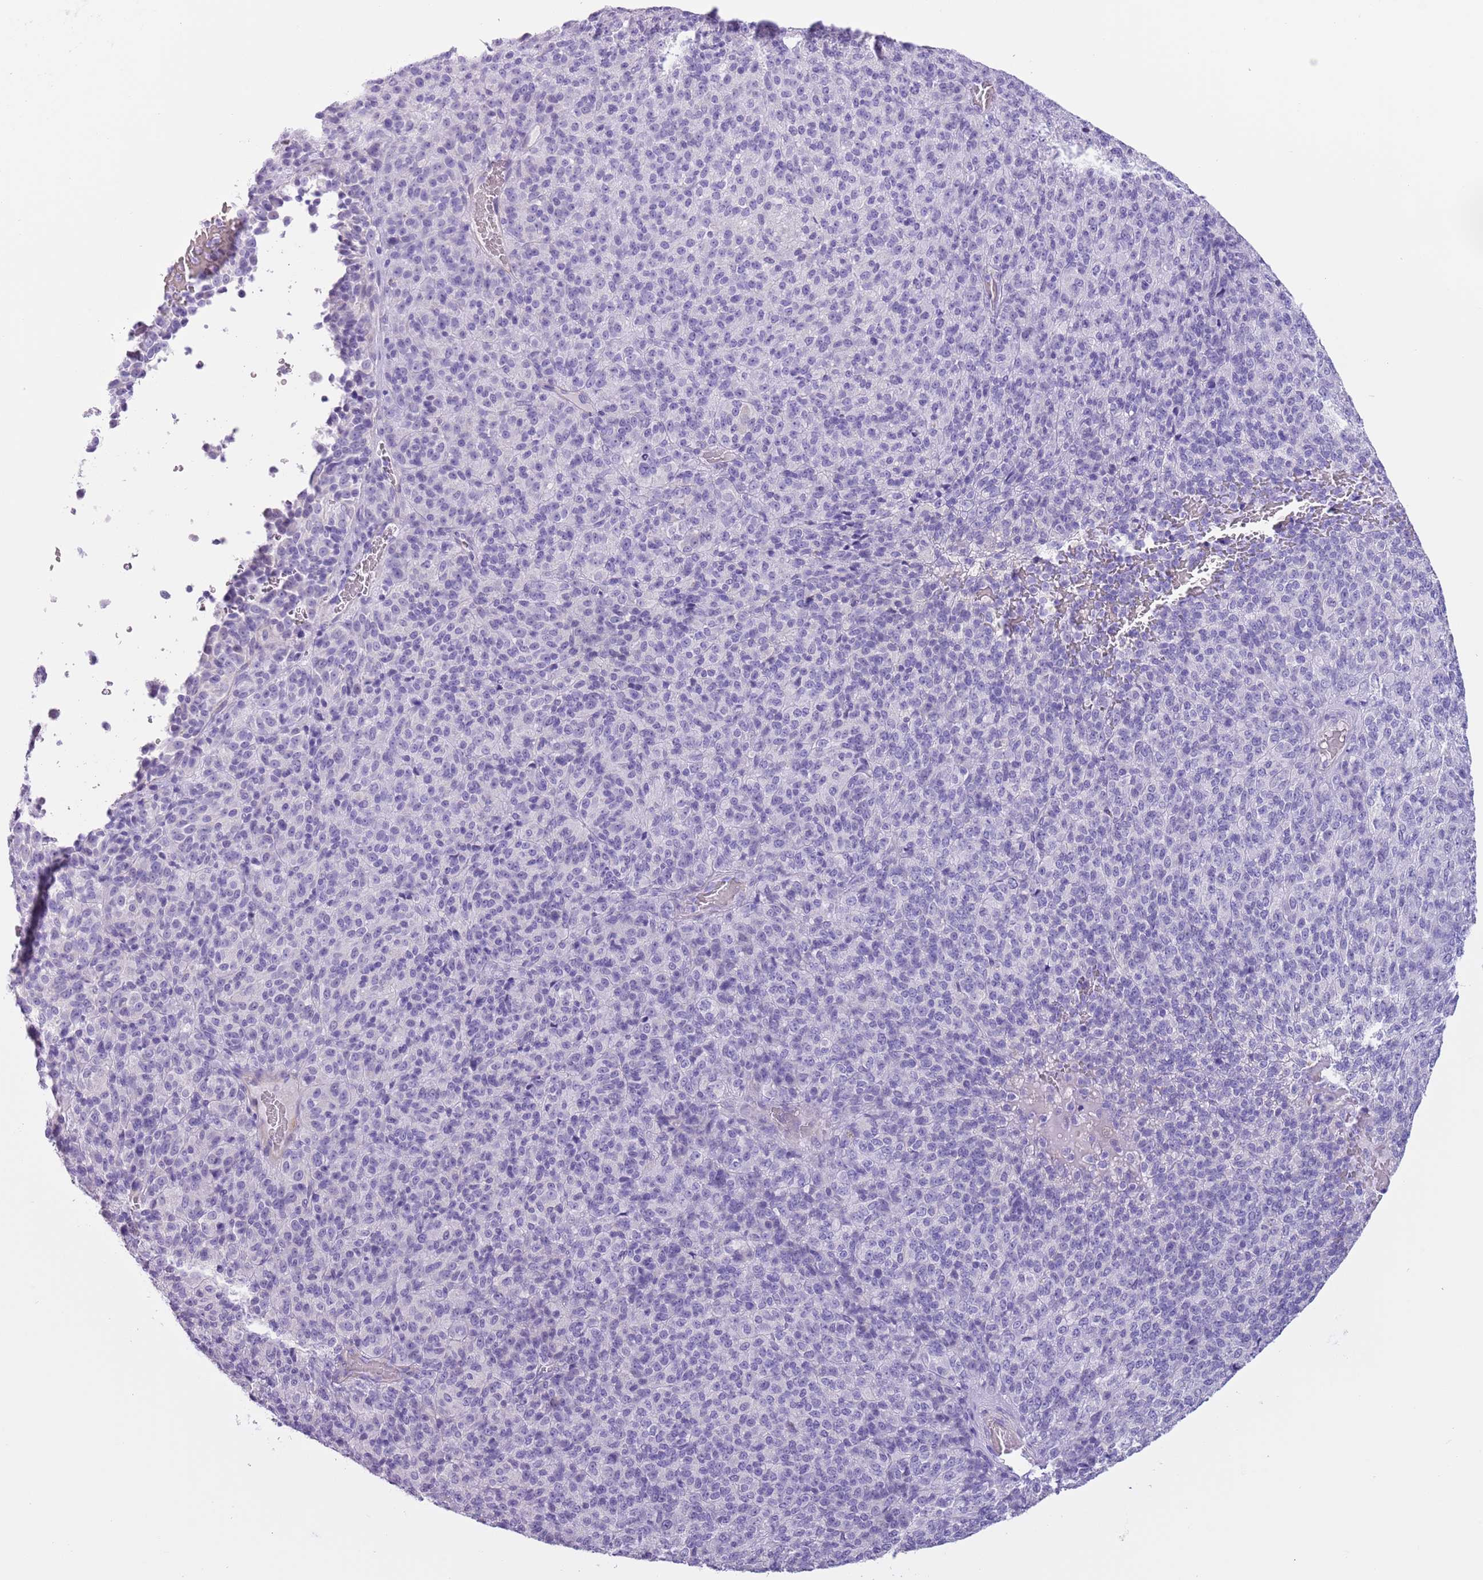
{"staining": {"intensity": "negative", "quantity": "none", "location": "none"}, "tissue": "melanoma", "cell_type": "Tumor cells", "image_type": "cancer", "snomed": [{"axis": "morphology", "description": "Malignant melanoma, Metastatic site"}, {"axis": "topography", "description": "Brain"}], "caption": "Histopathology image shows no significant protein staining in tumor cells of malignant melanoma (metastatic site). Nuclei are stained in blue.", "gene": "SLC7A14", "patient": {"sex": "female", "age": 56}}